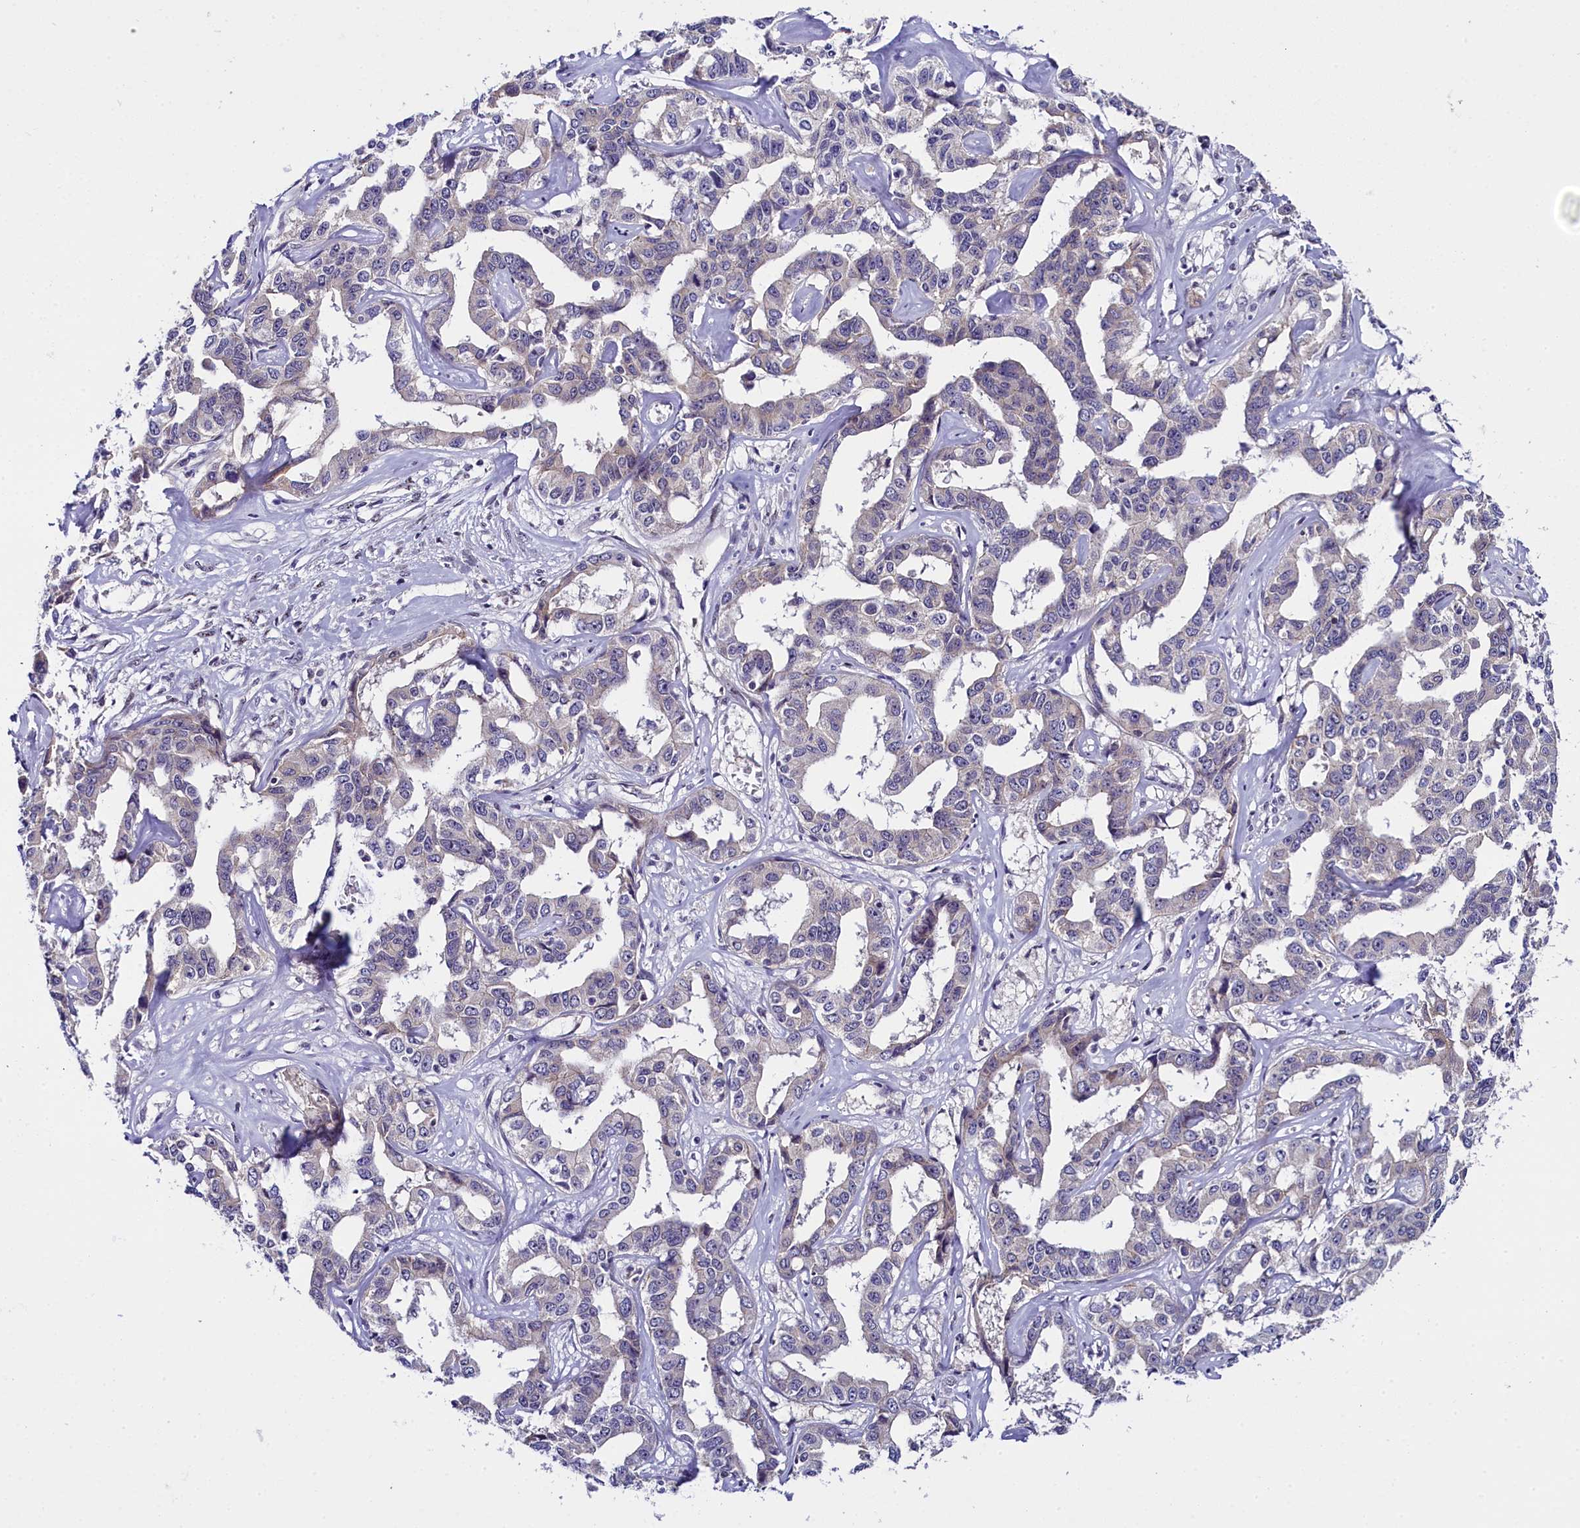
{"staining": {"intensity": "negative", "quantity": "none", "location": "none"}, "tissue": "liver cancer", "cell_type": "Tumor cells", "image_type": "cancer", "snomed": [{"axis": "morphology", "description": "Cholangiocarcinoma"}, {"axis": "topography", "description": "Liver"}], "caption": "Immunohistochemical staining of liver cancer displays no significant expression in tumor cells. The staining is performed using DAB brown chromogen with nuclei counter-stained in using hematoxylin.", "gene": "ENKD1", "patient": {"sex": "male", "age": 59}}